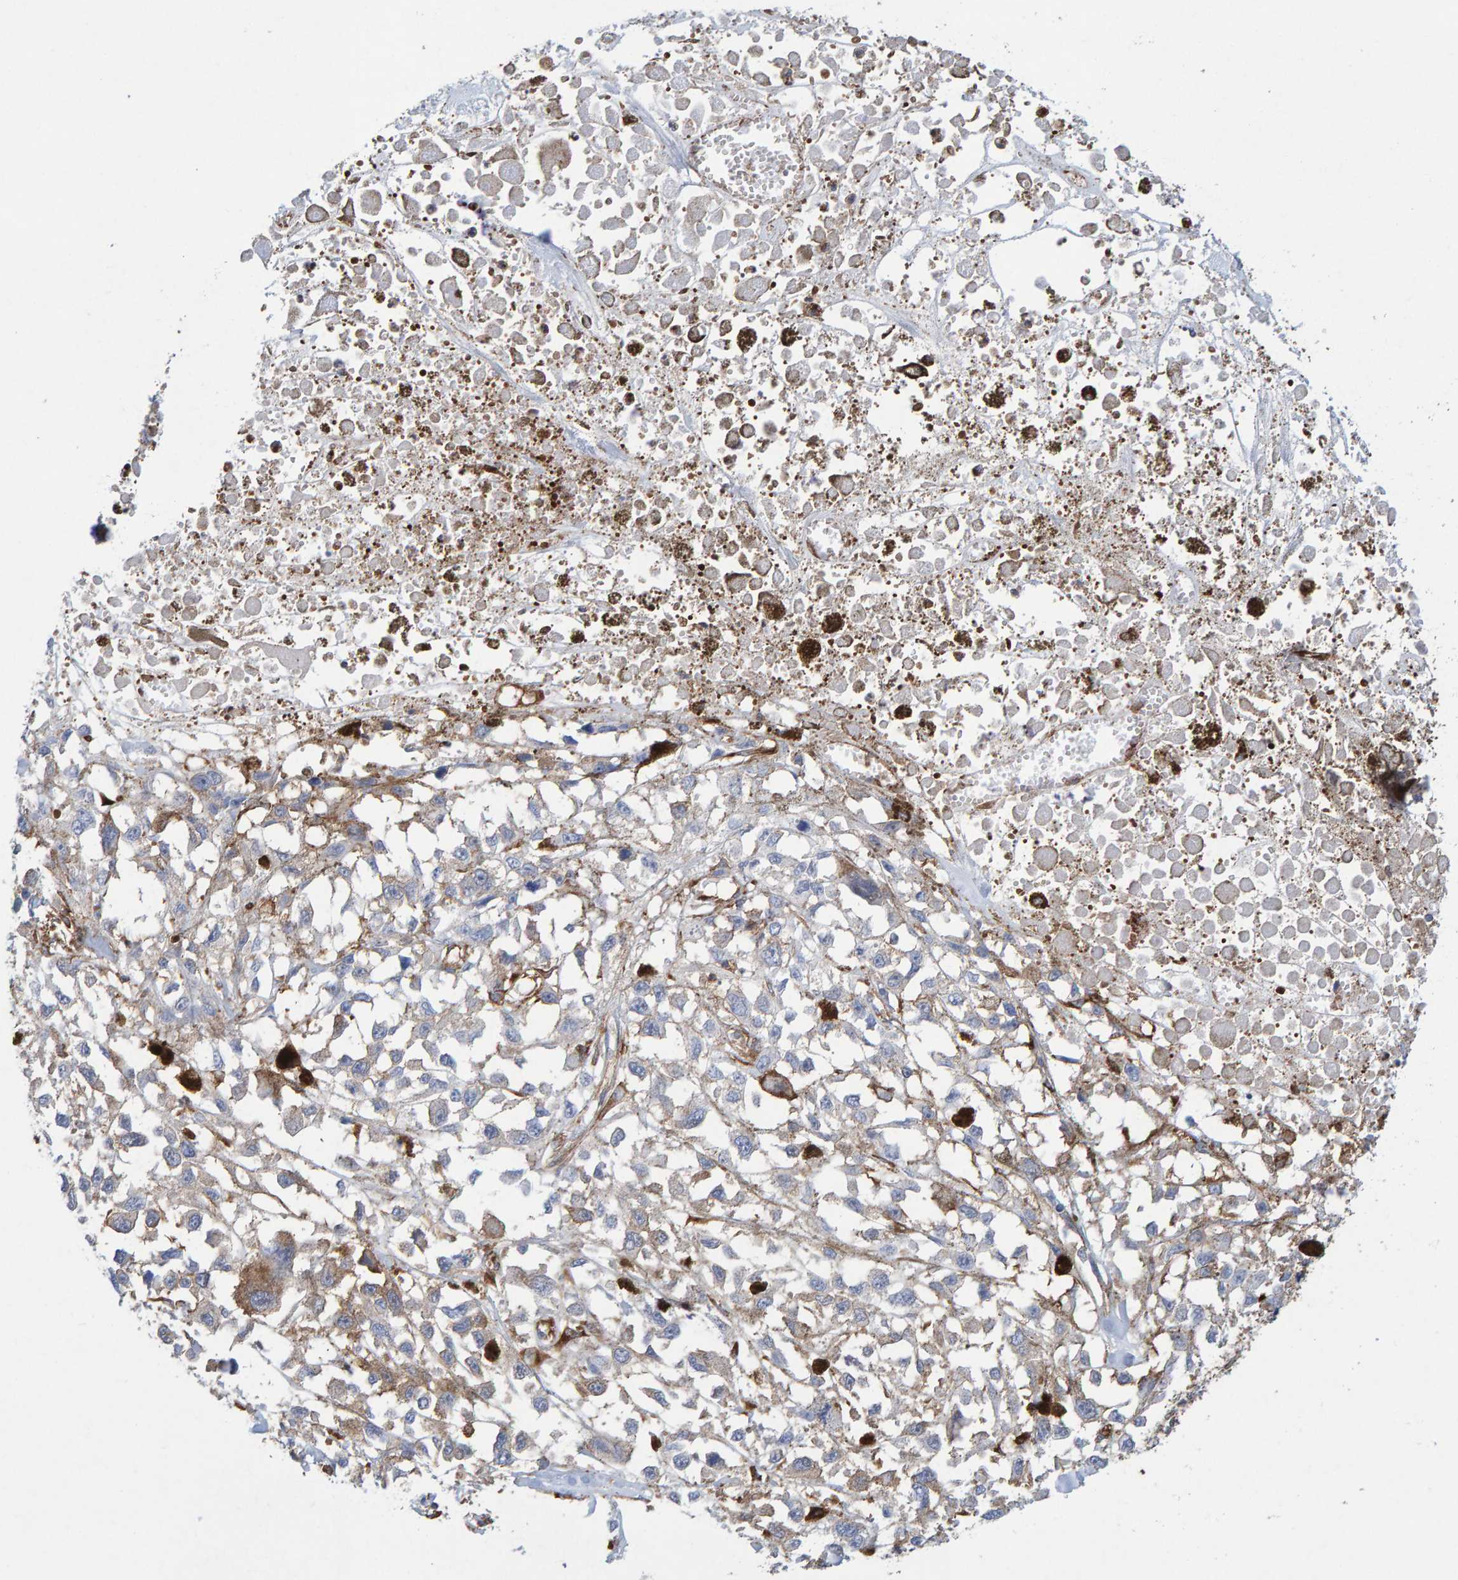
{"staining": {"intensity": "negative", "quantity": "none", "location": "none"}, "tissue": "melanoma", "cell_type": "Tumor cells", "image_type": "cancer", "snomed": [{"axis": "morphology", "description": "Malignant melanoma, Metastatic site"}, {"axis": "topography", "description": "Lymph node"}], "caption": "A high-resolution photomicrograph shows immunohistochemistry staining of melanoma, which reveals no significant staining in tumor cells. Nuclei are stained in blue.", "gene": "MVP", "patient": {"sex": "male", "age": 59}}